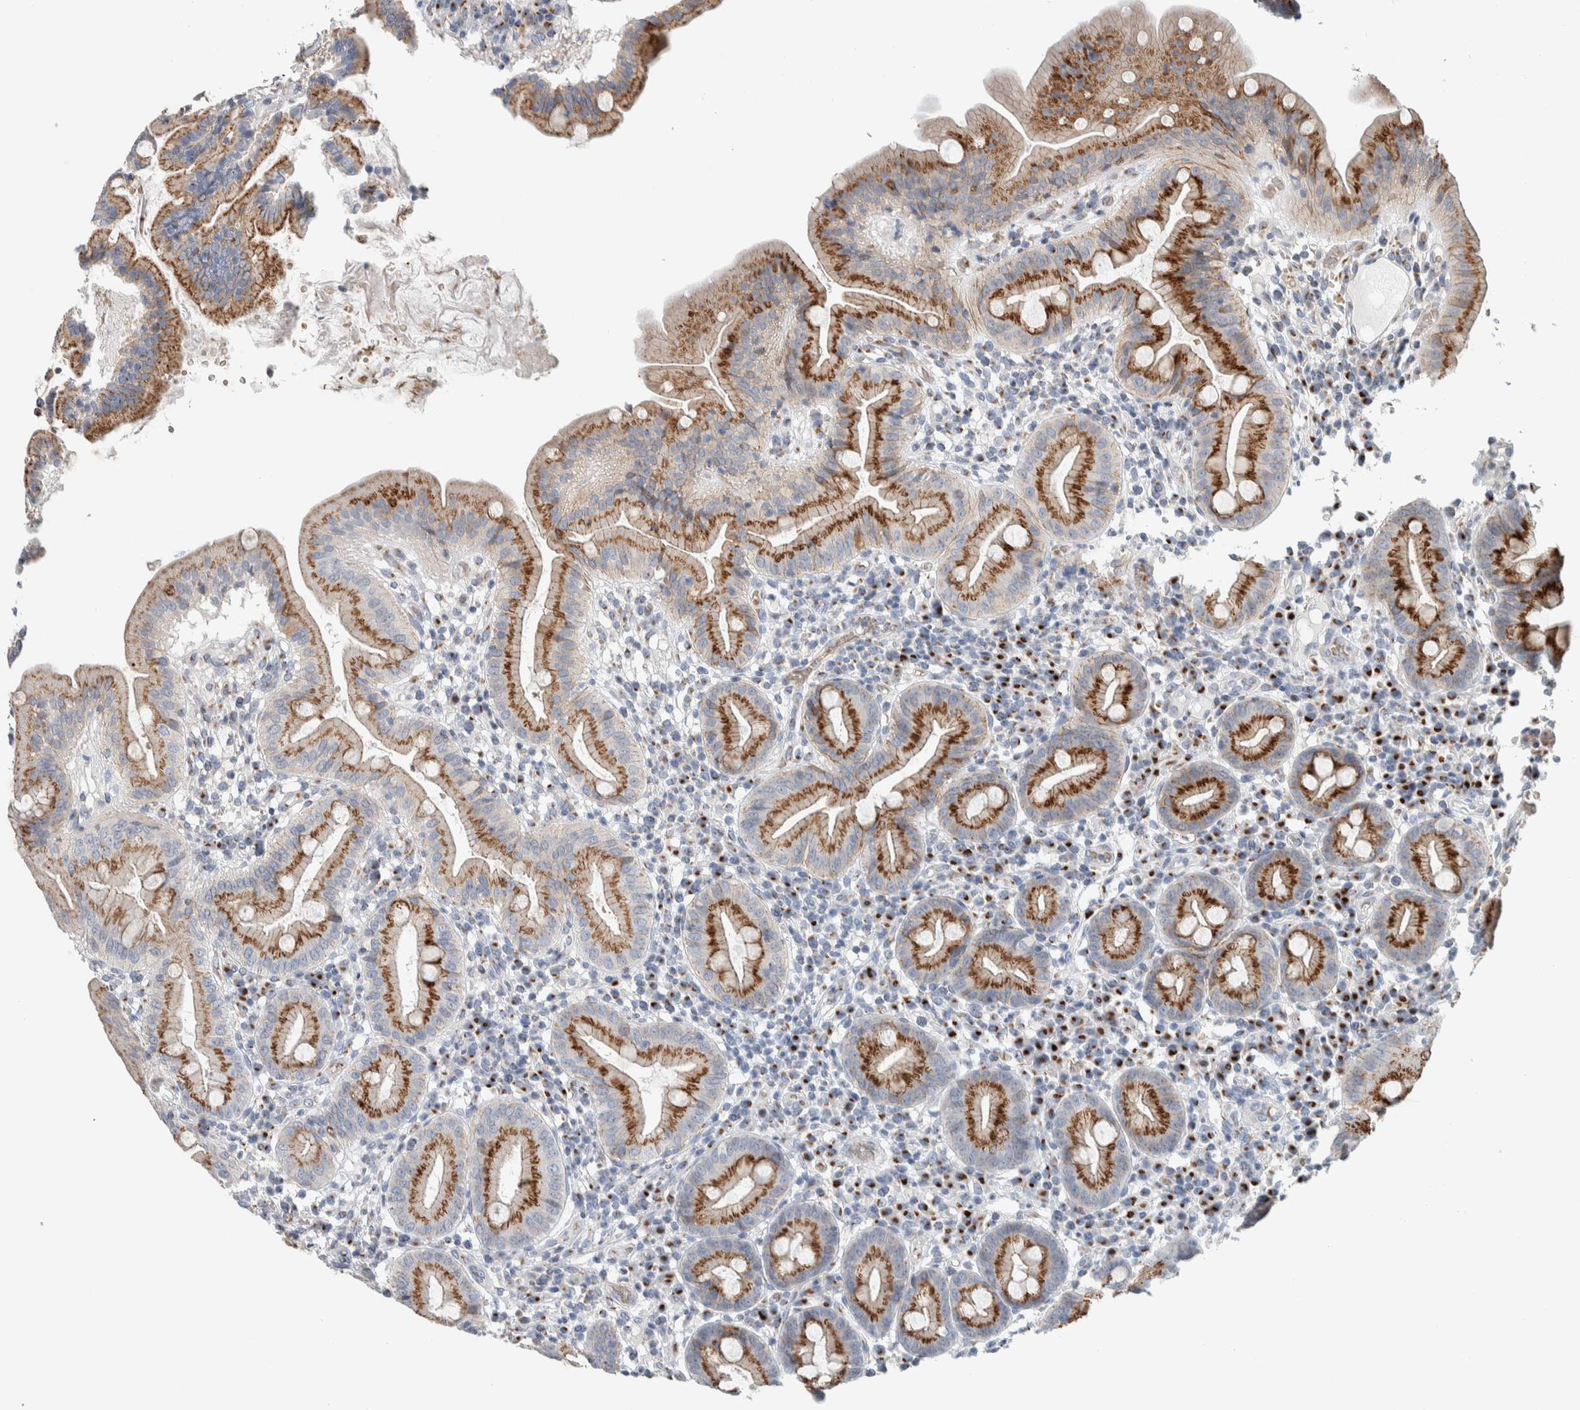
{"staining": {"intensity": "moderate", "quantity": ">75%", "location": "cytoplasmic/membranous"}, "tissue": "duodenum", "cell_type": "Glandular cells", "image_type": "normal", "snomed": [{"axis": "morphology", "description": "Normal tissue, NOS"}, {"axis": "topography", "description": "Duodenum"}], "caption": "Duodenum stained with immunohistochemistry (IHC) demonstrates moderate cytoplasmic/membranous positivity in approximately >75% of glandular cells.", "gene": "SLC38A10", "patient": {"sex": "male", "age": 50}}